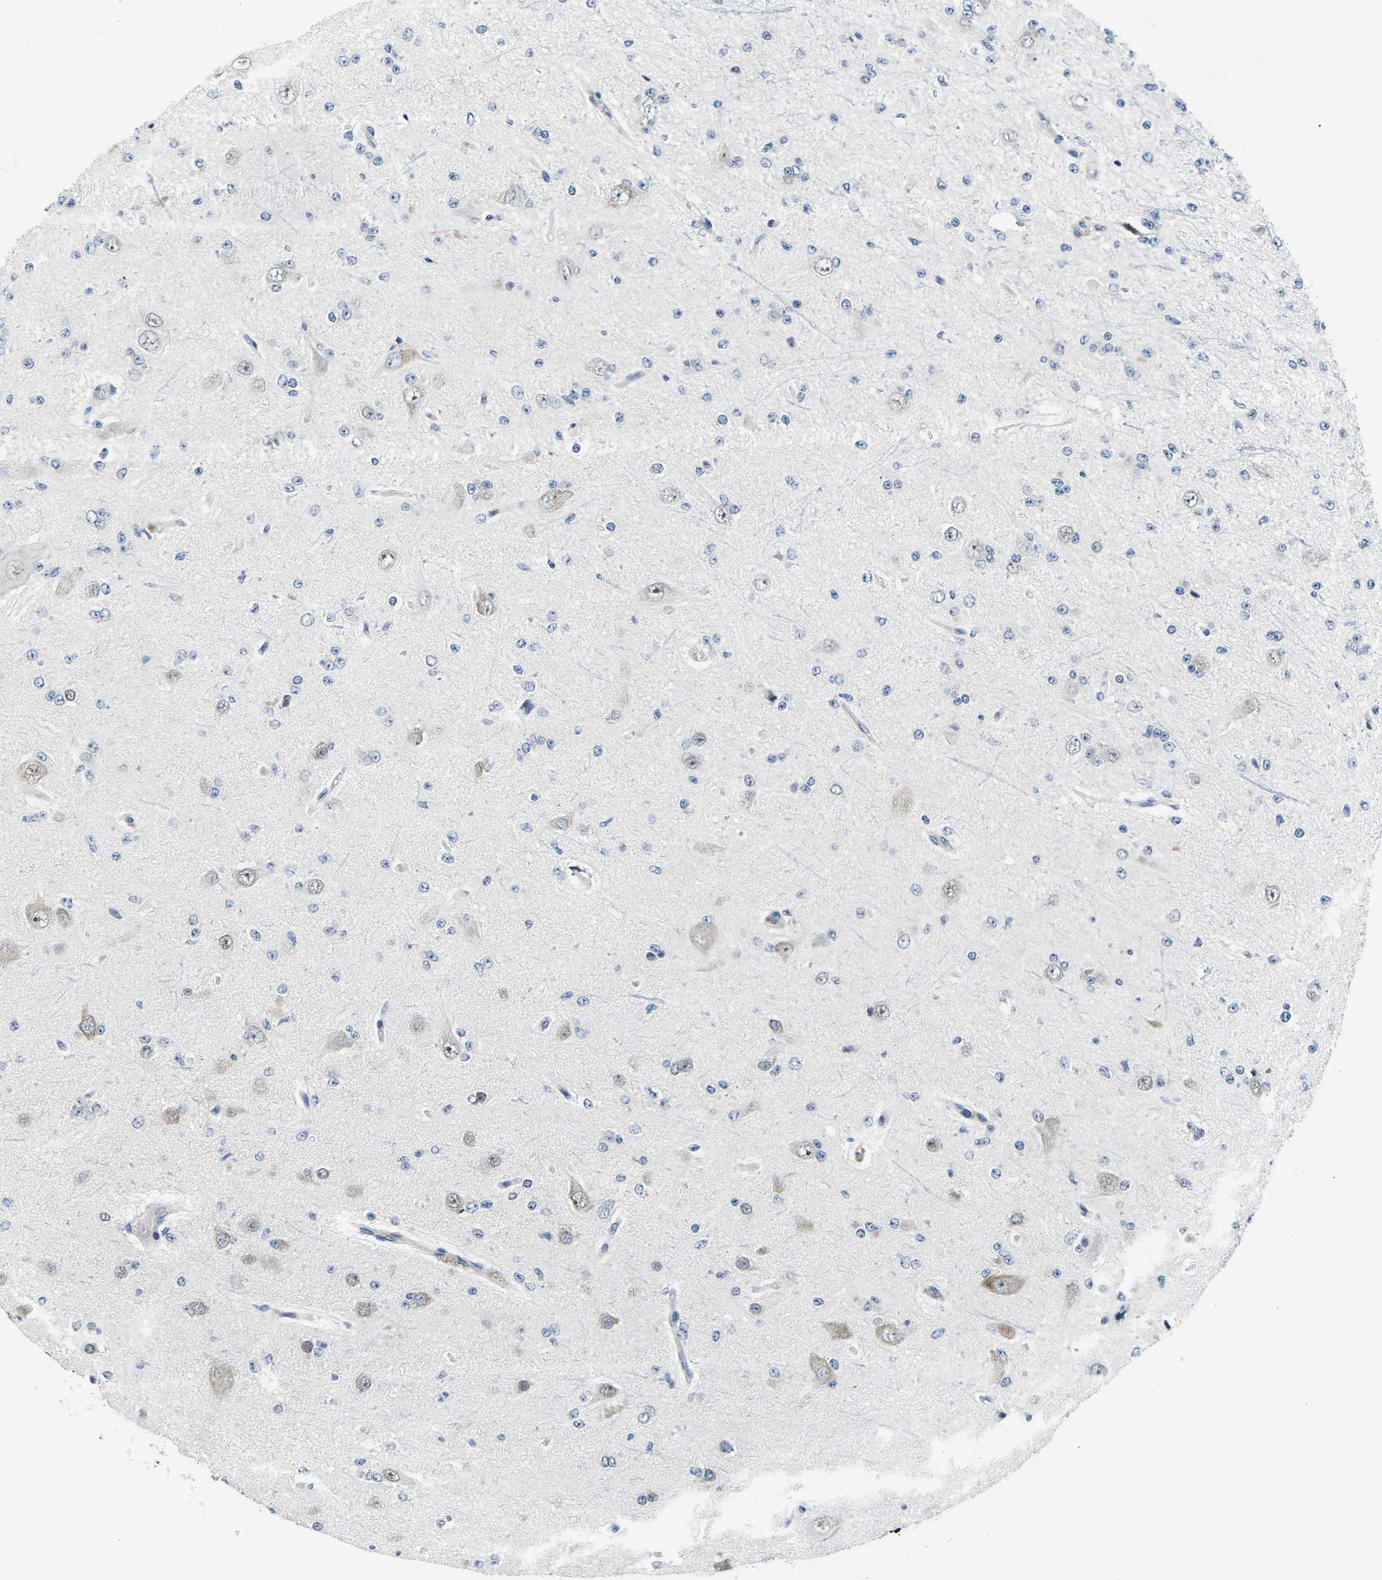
{"staining": {"intensity": "weak", "quantity": "<25%", "location": "cytoplasmic/membranous,nuclear"}, "tissue": "glioma", "cell_type": "Tumor cells", "image_type": "cancer", "snomed": [{"axis": "morphology", "description": "Glioma, malignant, Low grade"}, {"axis": "topography", "description": "Brain"}], "caption": "The IHC photomicrograph has no significant expression in tumor cells of glioma tissue.", "gene": "NSRP1", "patient": {"sex": "male", "age": 38}}